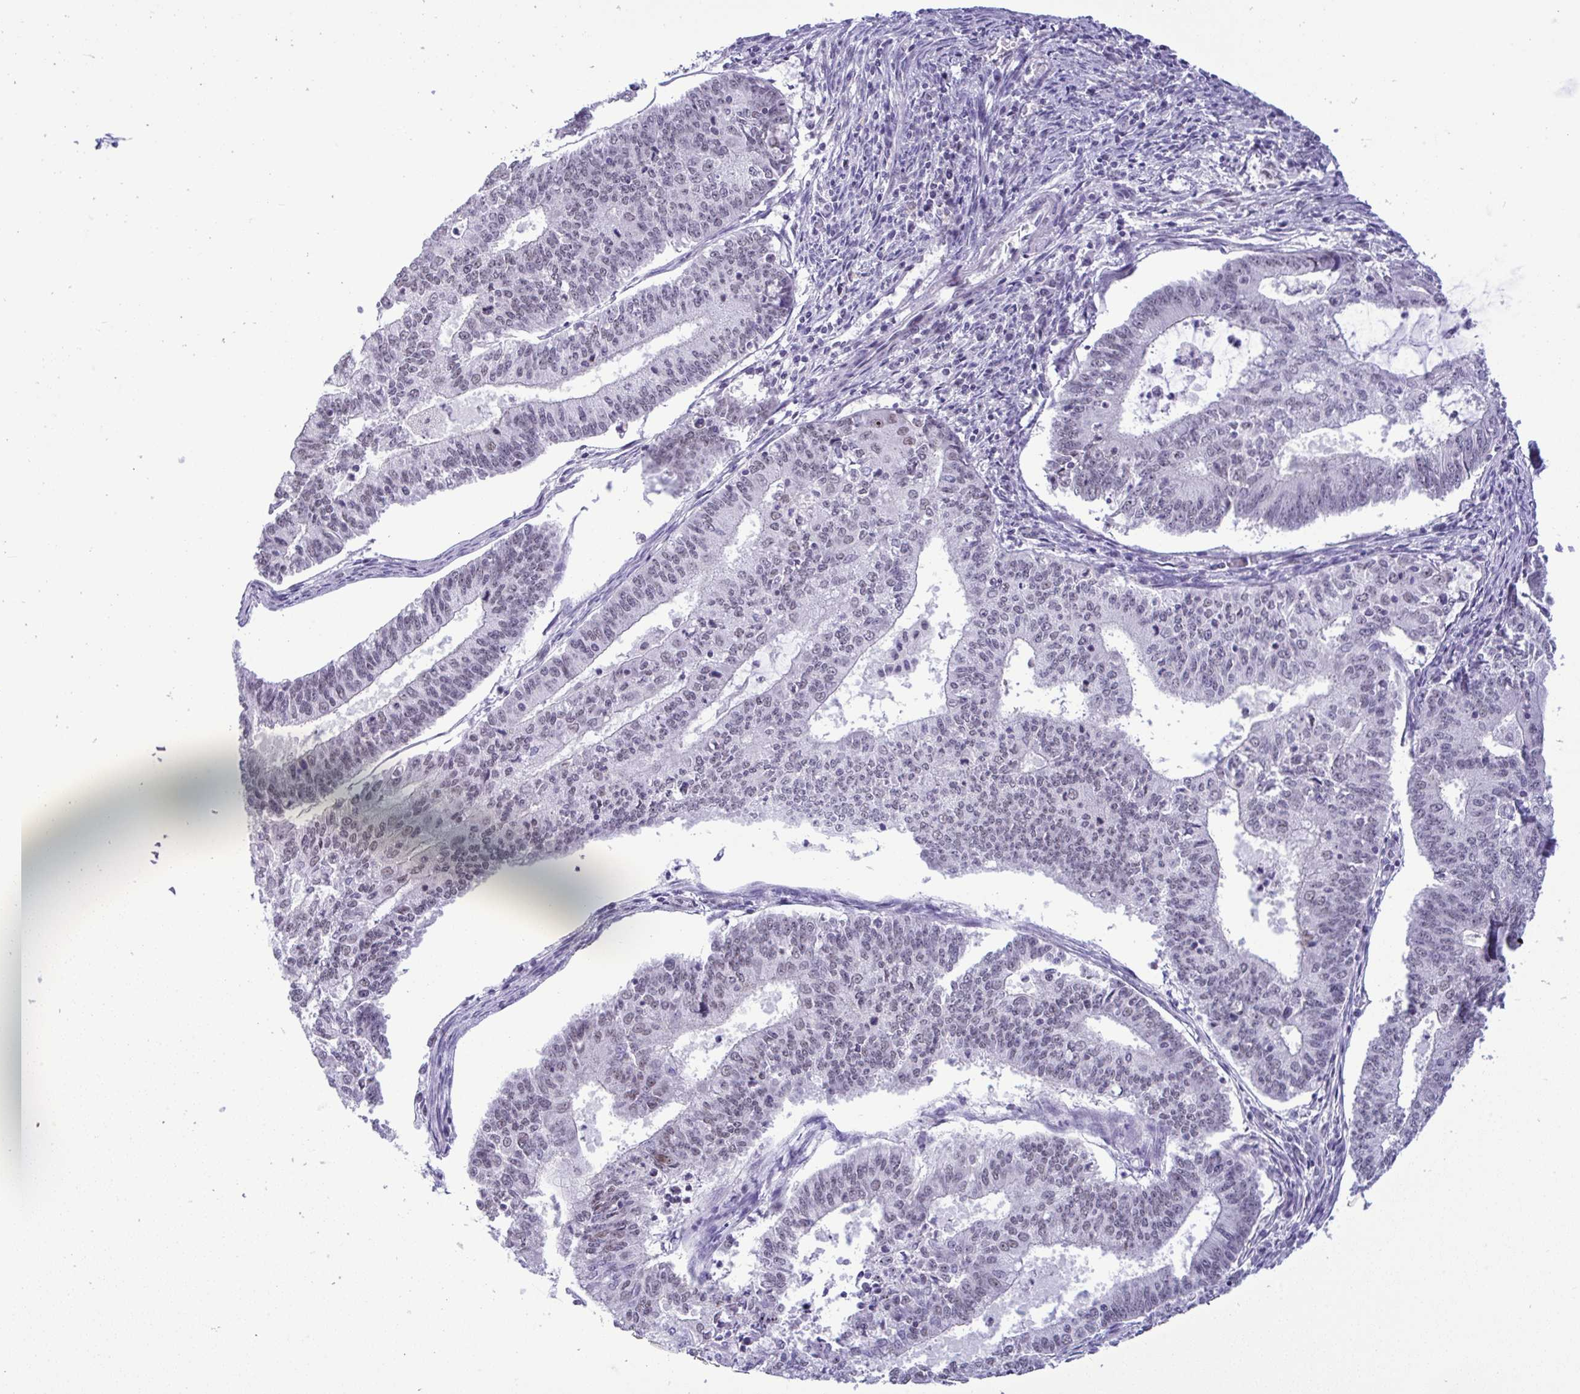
{"staining": {"intensity": "weak", "quantity": "<25%", "location": "nuclear"}, "tissue": "endometrial cancer", "cell_type": "Tumor cells", "image_type": "cancer", "snomed": [{"axis": "morphology", "description": "Adenocarcinoma, NOS"}, {"axis": "topography", "description": "Endometrium"}], "caption": "Human endometrial cancer stained for a protein using immunohistochemistry displays no staining in tumor cells.", "gene": "YBX2", "patient": {"sex": "female", "age": 61}}